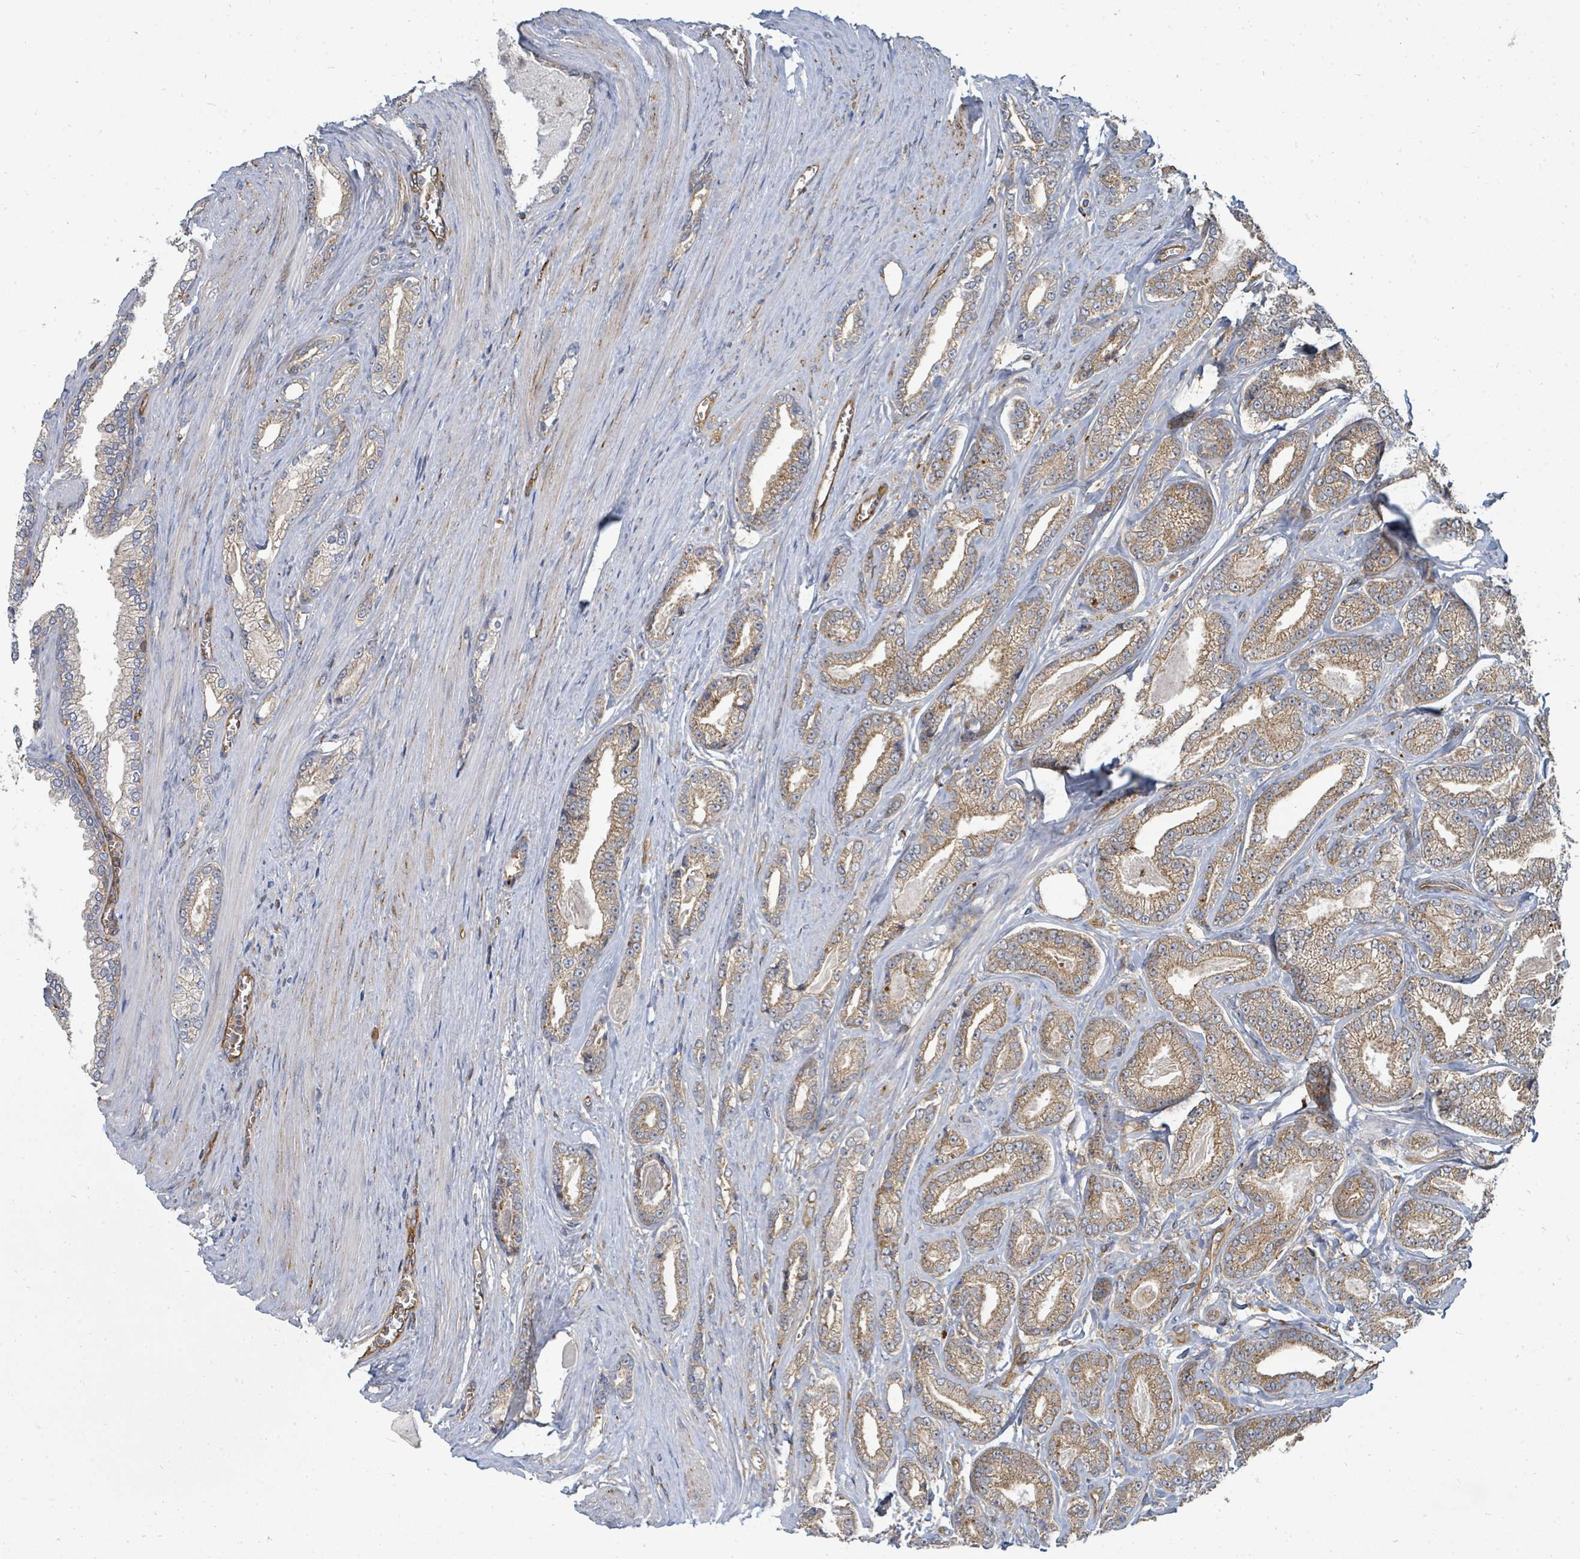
{"staining": {"intensity": "moderate", "quantity": ">75%", "location": "cytoplasmic/membranous"}, "tissue": "prostate cancer", "cell_type": "Tumor cells", "image_type": "cancer", "snomed": [{"axis": "morphology", "description": "Adenocarcinoma, NOS"}, {"axis": "topography", "description": "Prostate and seminal vesicle, NOS"}], "caption": "Approximately >75% of tumor cells in prostate cancer (adenocarcinoma) display moderate cytoplasmic/membranous protein staining as visualized by brown immunohistochemical staining.", "gene": "BOLA2B", "patient": {"sex": "male", "age": 76}}